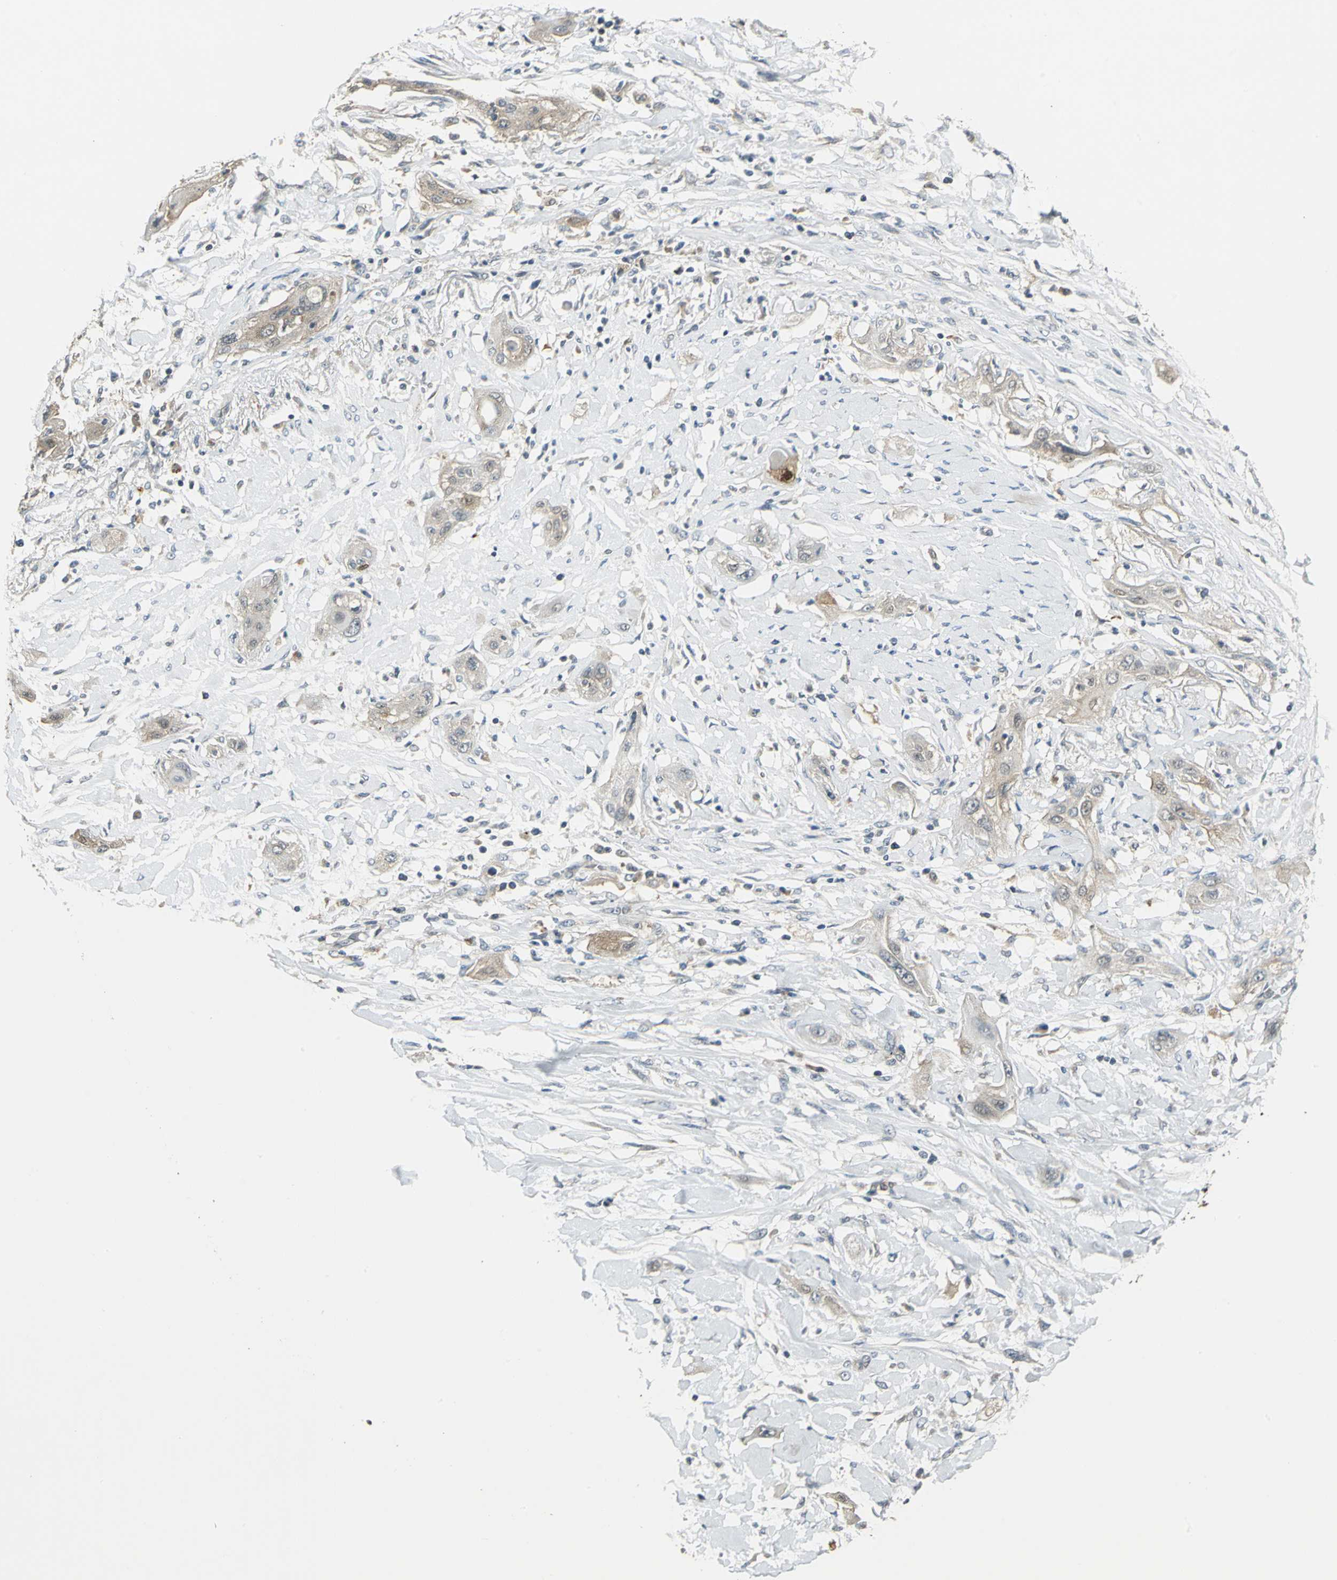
{"staining": {"intensity": "weak", "quantity": ">75%", "location": "cytoplasmic/membranous"}, "tissue": "lung cancer", "cell_type": "Tumor cells", "image_type": "cancer", "snomed": [{"axis": "morphology", "description": "Squamous cell carcinoma, NOS"}, {"axis": "topography", "description": "Lung"}], "caption": "Immunohistochemical staining of human squamous cell carcinoma (lung) displays weak cytoplasmic/membranous protein positivity in approximately >75% of tumor cells. The staining is performed using DAB brown chromogen to label protein expression. The nuclei are counter-stained blue using hematoxylin.", "gene": "MAPK8IP3", "patient": {"sex": "female", "age": 47}}